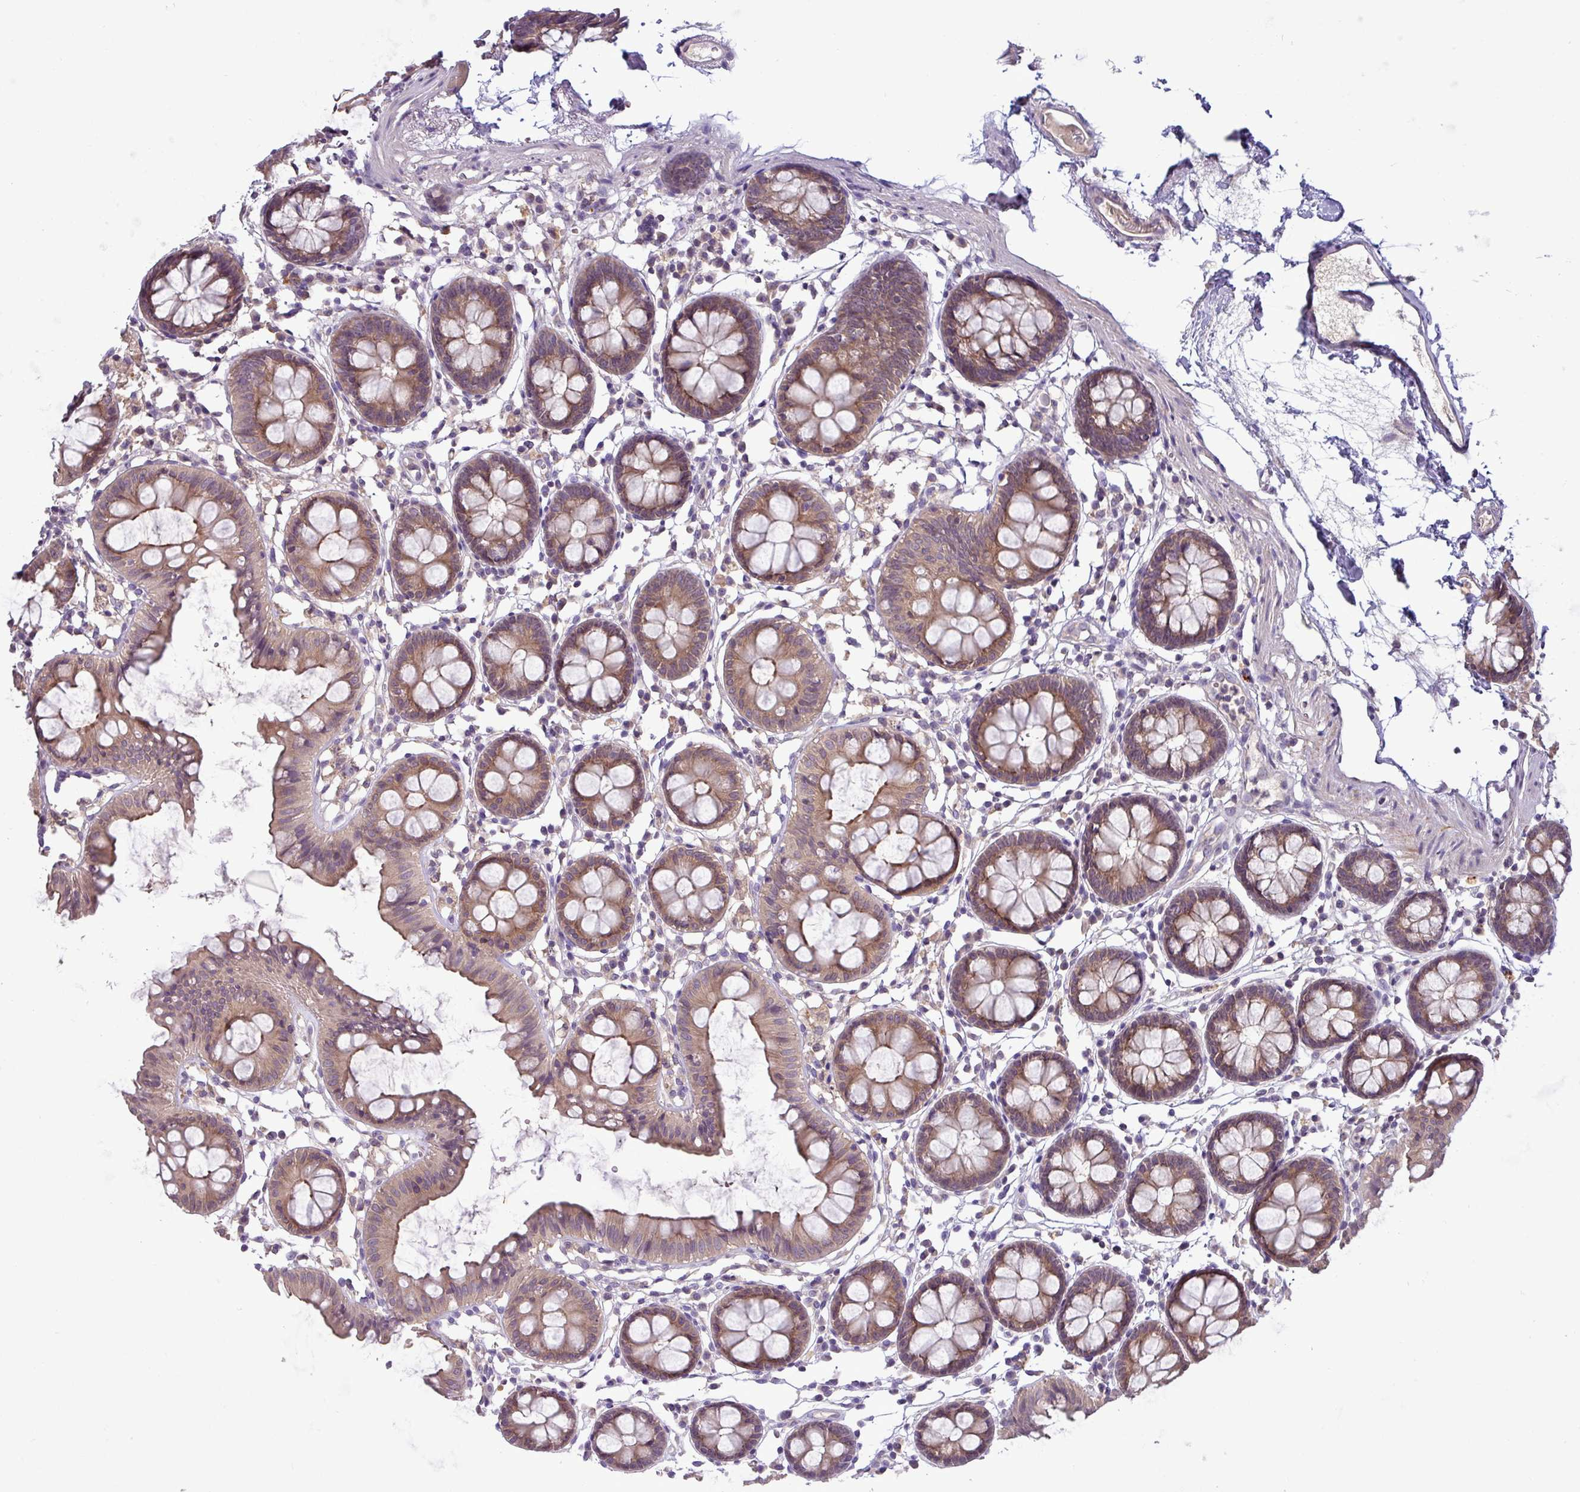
{"staining": {"intensity": "weak", "quantity": "25%-75%", "location": "cytoplasmic/membranous"}, "tissue": "colon", "cell_type": "Endothelial cells", "image_type": "normal", "snomed": [{"axis": "morphology", "description": "Normal tissue, NOS"}, {"axis": "topography", "description": "Colon"}], "caption": "Immunohistochemistry micrograph of benign colon stained for a protein (brown), which displays low levels of weak cytoplasmic/membranous staining in about 25%-75% of endothelial cells.", "gene": "TMEM62", "patient": {"sex": "female", "age": 84}}